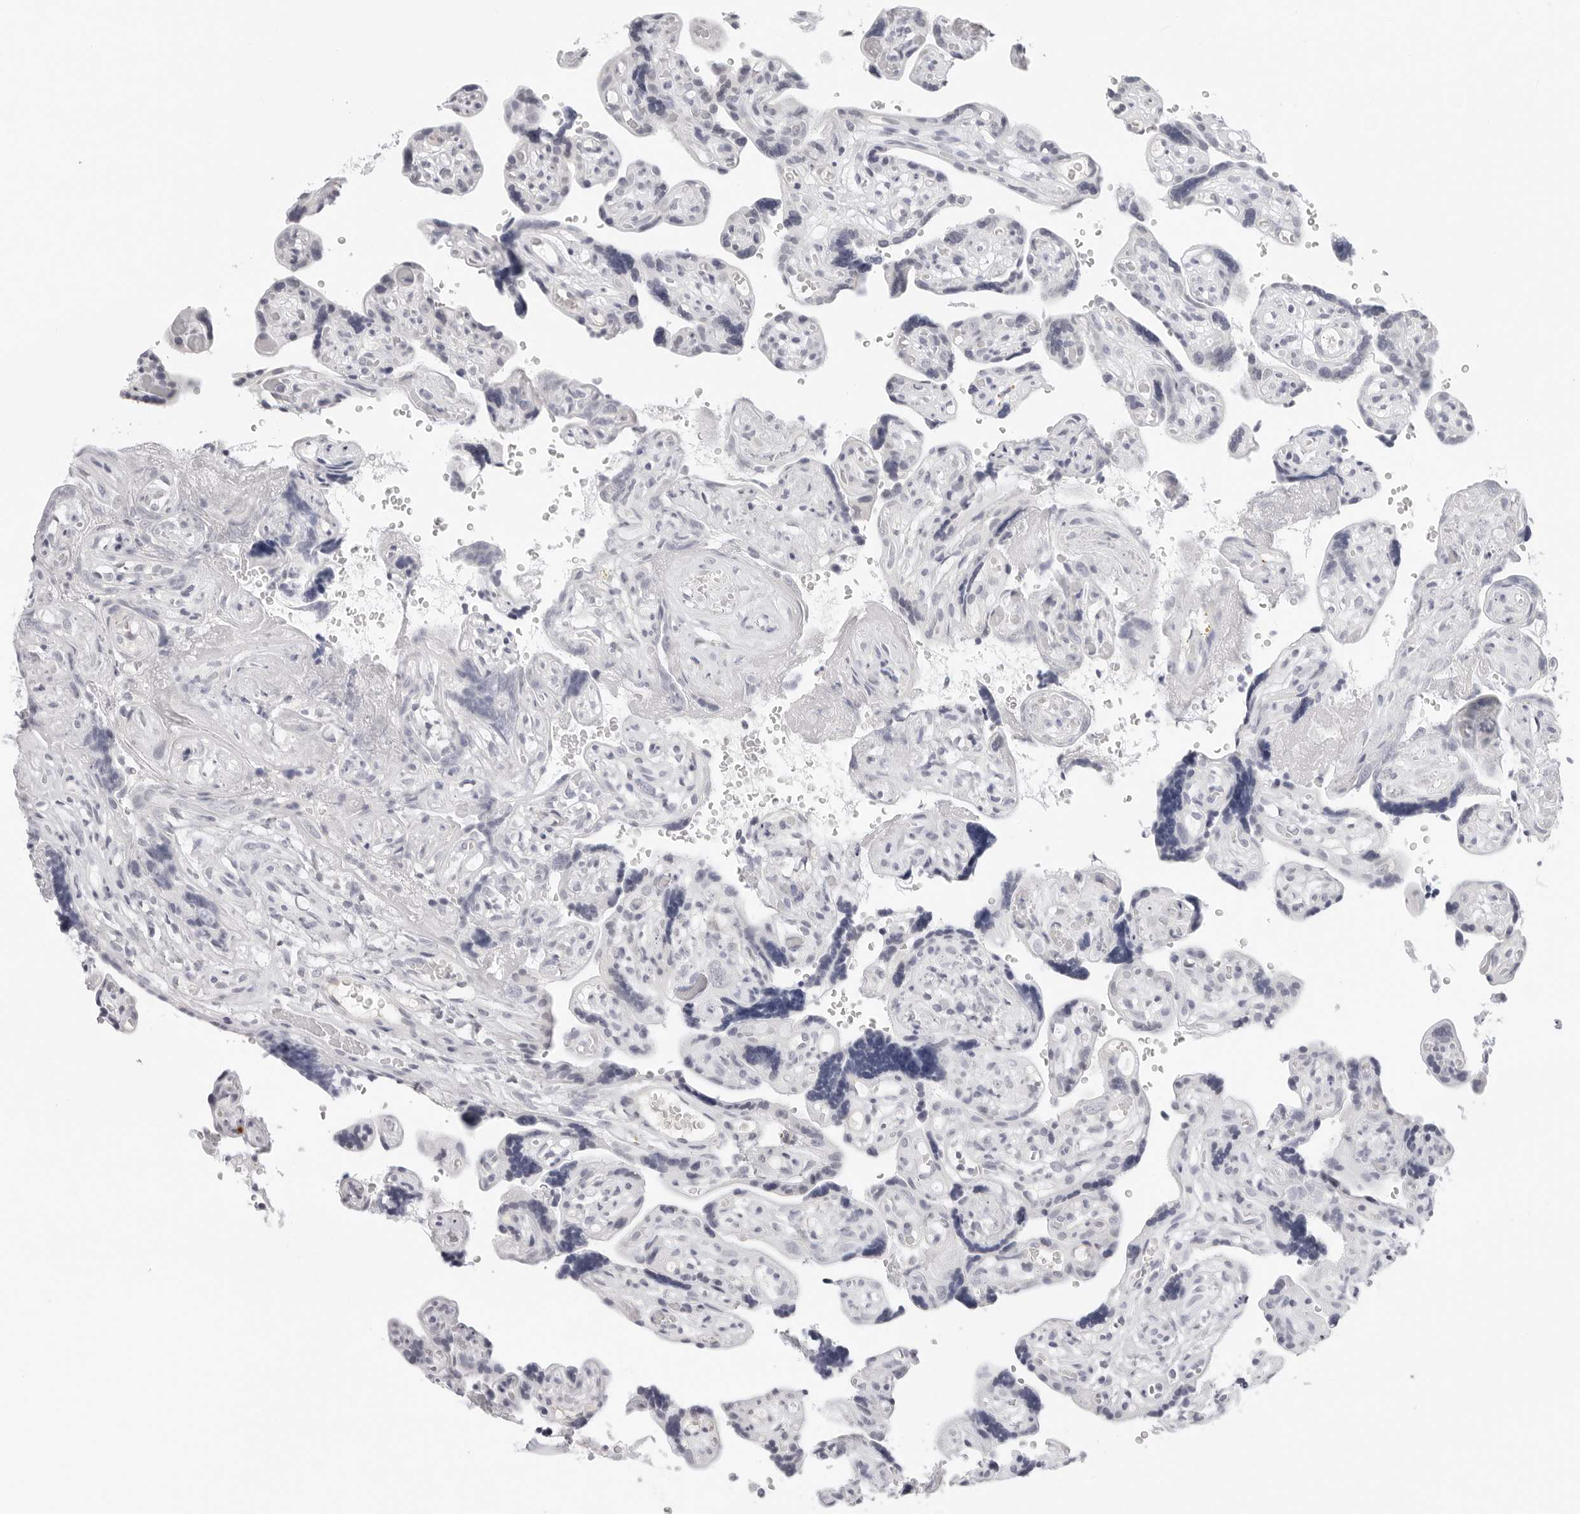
{"staining": {"intensity": "moderate", "quantity": ">75%", "location": "cytoplasmic/membranous"}, "tissue": "placenta", "cell_type": "Decidual cells", "image_type": "normal", "snomed": [{"axis": "morphology", "description": "Normal tissue, NOS"}, {"axis": "topography", "description": "Placenta"}], "caption": "Immunohistochemical staining of normal placenta demonstrates moderate cytoplasmic/membranous protein positivity in about >75% of decidual cells.", "gene": "EDN2", "patient": {"sex": "female", "age": 30}}